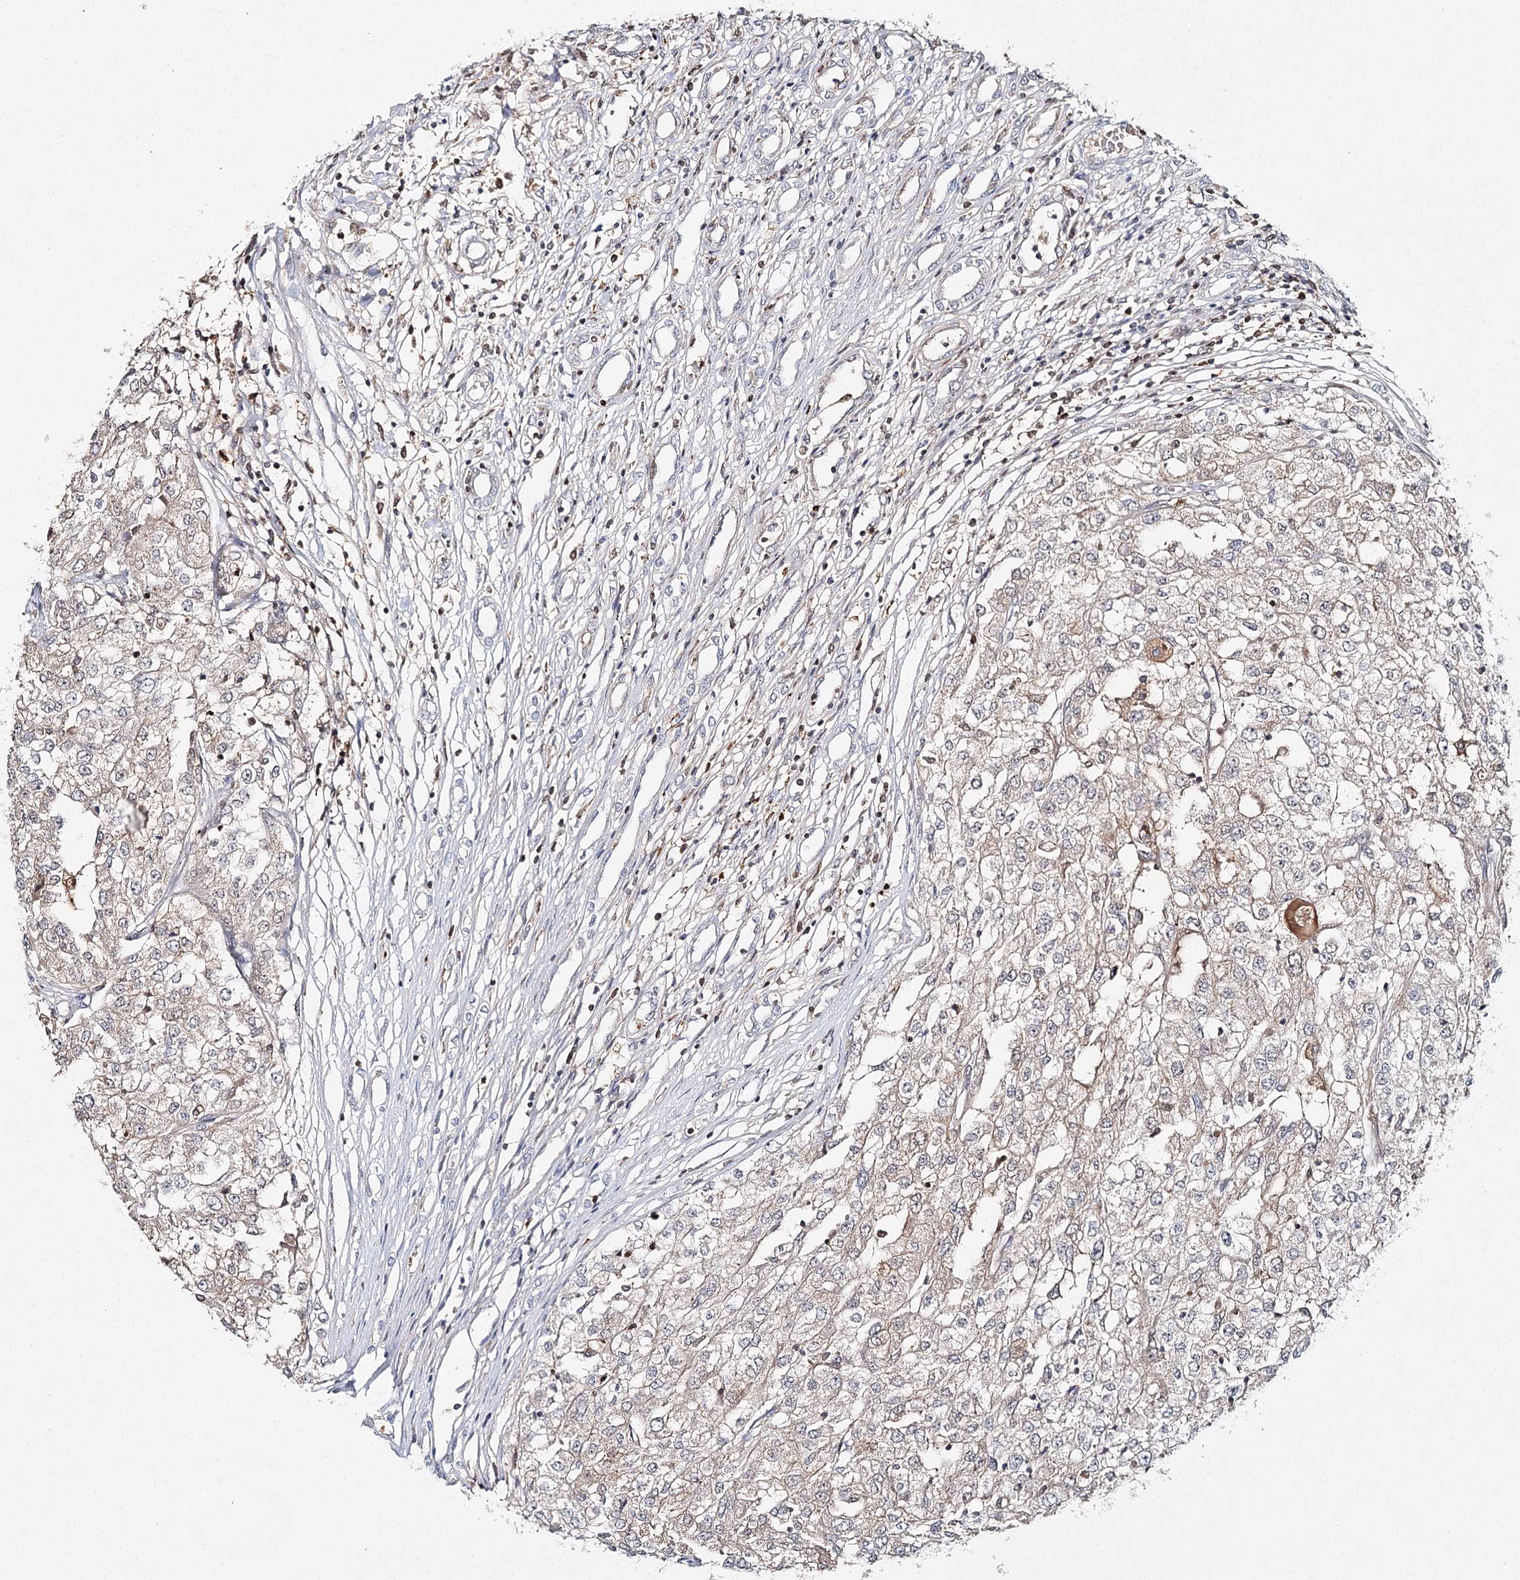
{"staining": {"intensity": "weak", "quantity": "<25%", "location": "cytoplasmic/membranous"}, "tissue": "renal cancer", "cell_type": "Tumor cells", "image_type": "cancer", "snomed": [{"axis": "morphology", "description": "Adenocarcinoma, NOS"}, {"axis": "topography", "description": "Kidney"}], "caption": "Immunohistochemical staining of renal cancer (adenocarcinoma) demonstrates no significant expression in tumor cells.", "gene": "SLC41A2", "patient": {"sex": "female", "age": 54}}